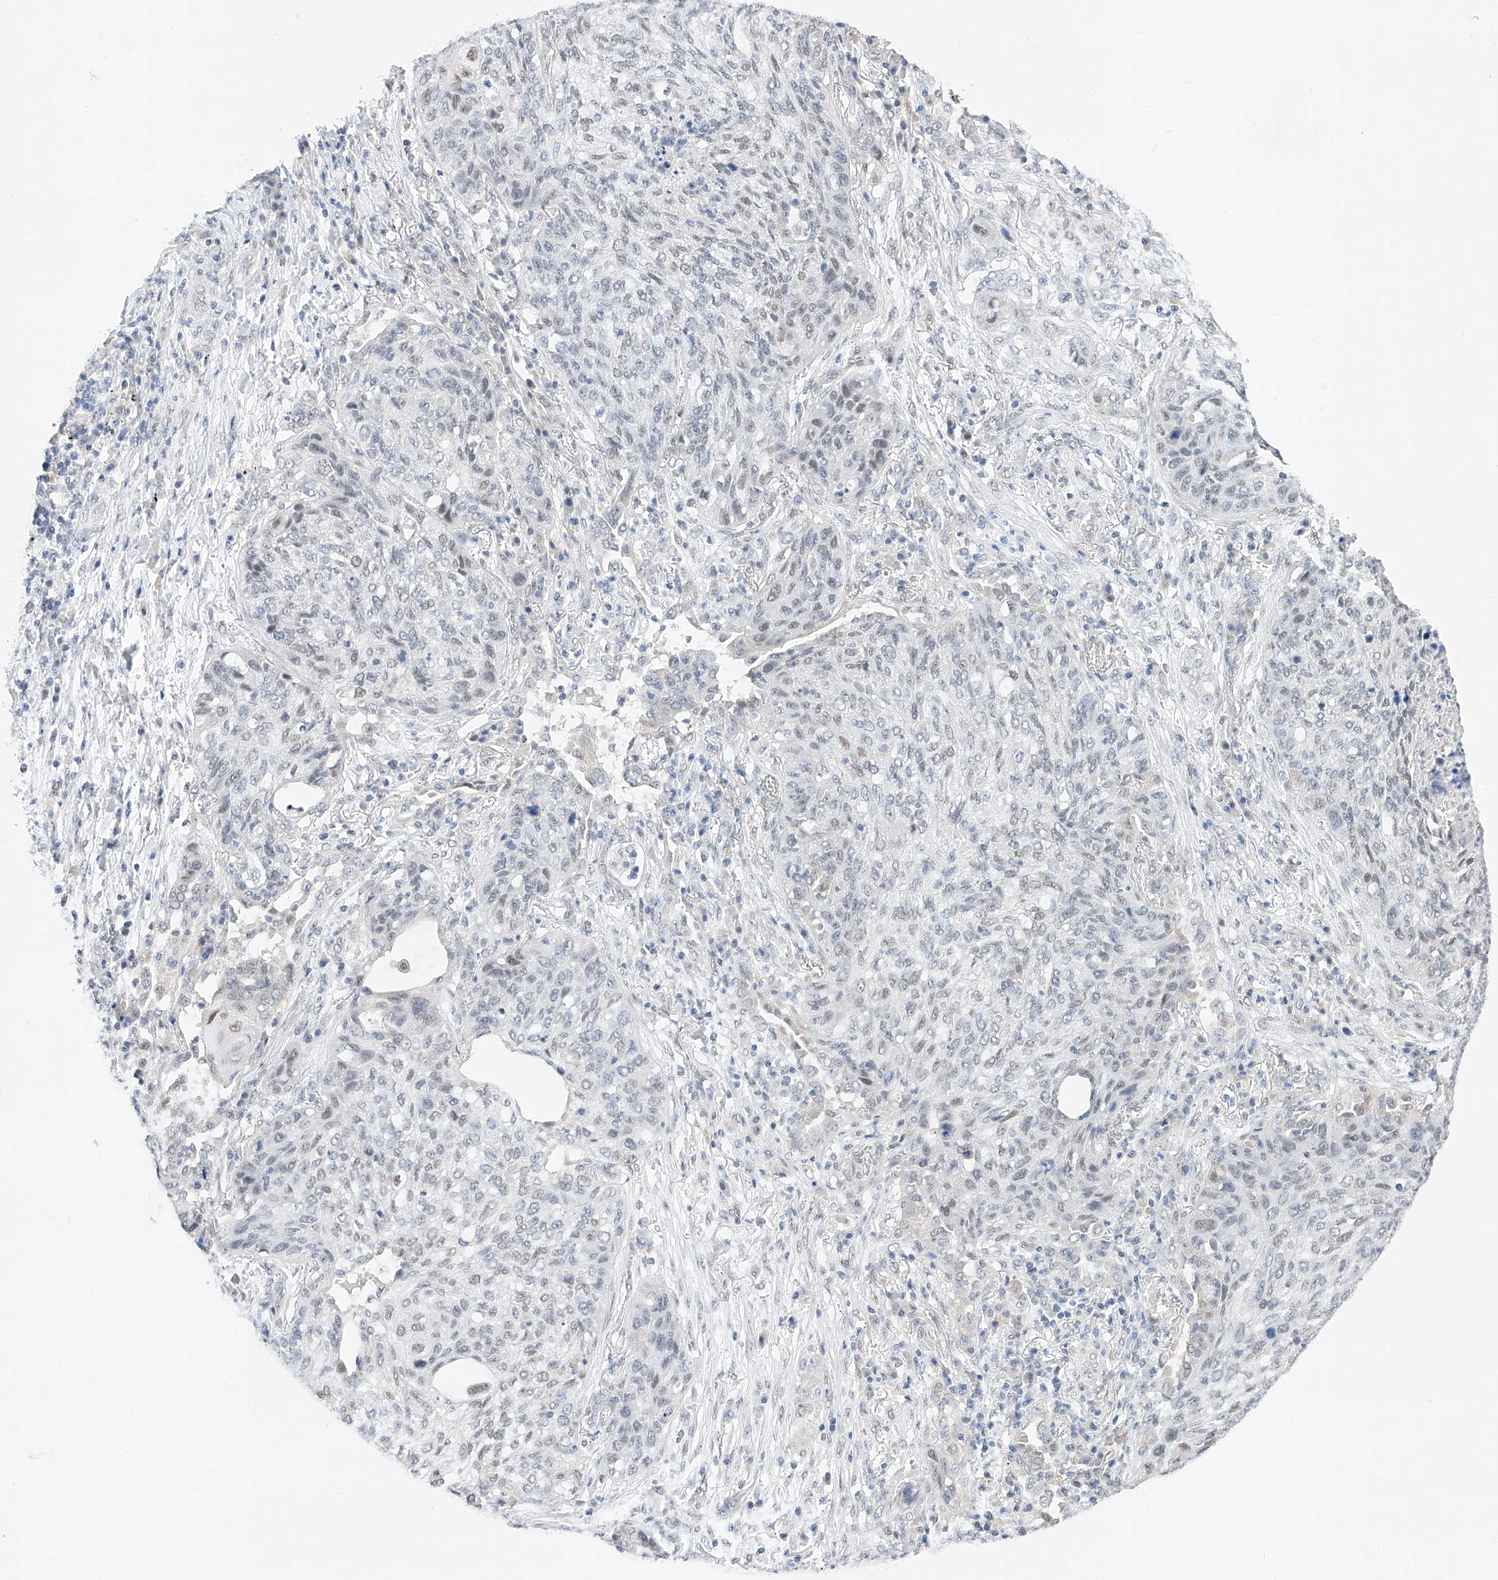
{"staining": {"intensity": "weak", "quantity": "<25%", "location": "nuclear"}, "tissue": "lung cancer", "cell_type": "Tumor cells", "image_type": "cancer", "snomed": [{"axis": "morphology", "description": "Squamous cell carcinoma, NOS"}, {"axis": "topography", "description": "Lung"}], "caption": "Tumor cells show no significant positivity in lung cancer. Brightfield microscopy of immunohistochemistry stained with DAB (3,3'-diaminobenzidine) (brown) and hematoxylin (blue), captured at high magnification.", "gene": "KCNJ1", "patient": {"sex": "female", "age": 63}}